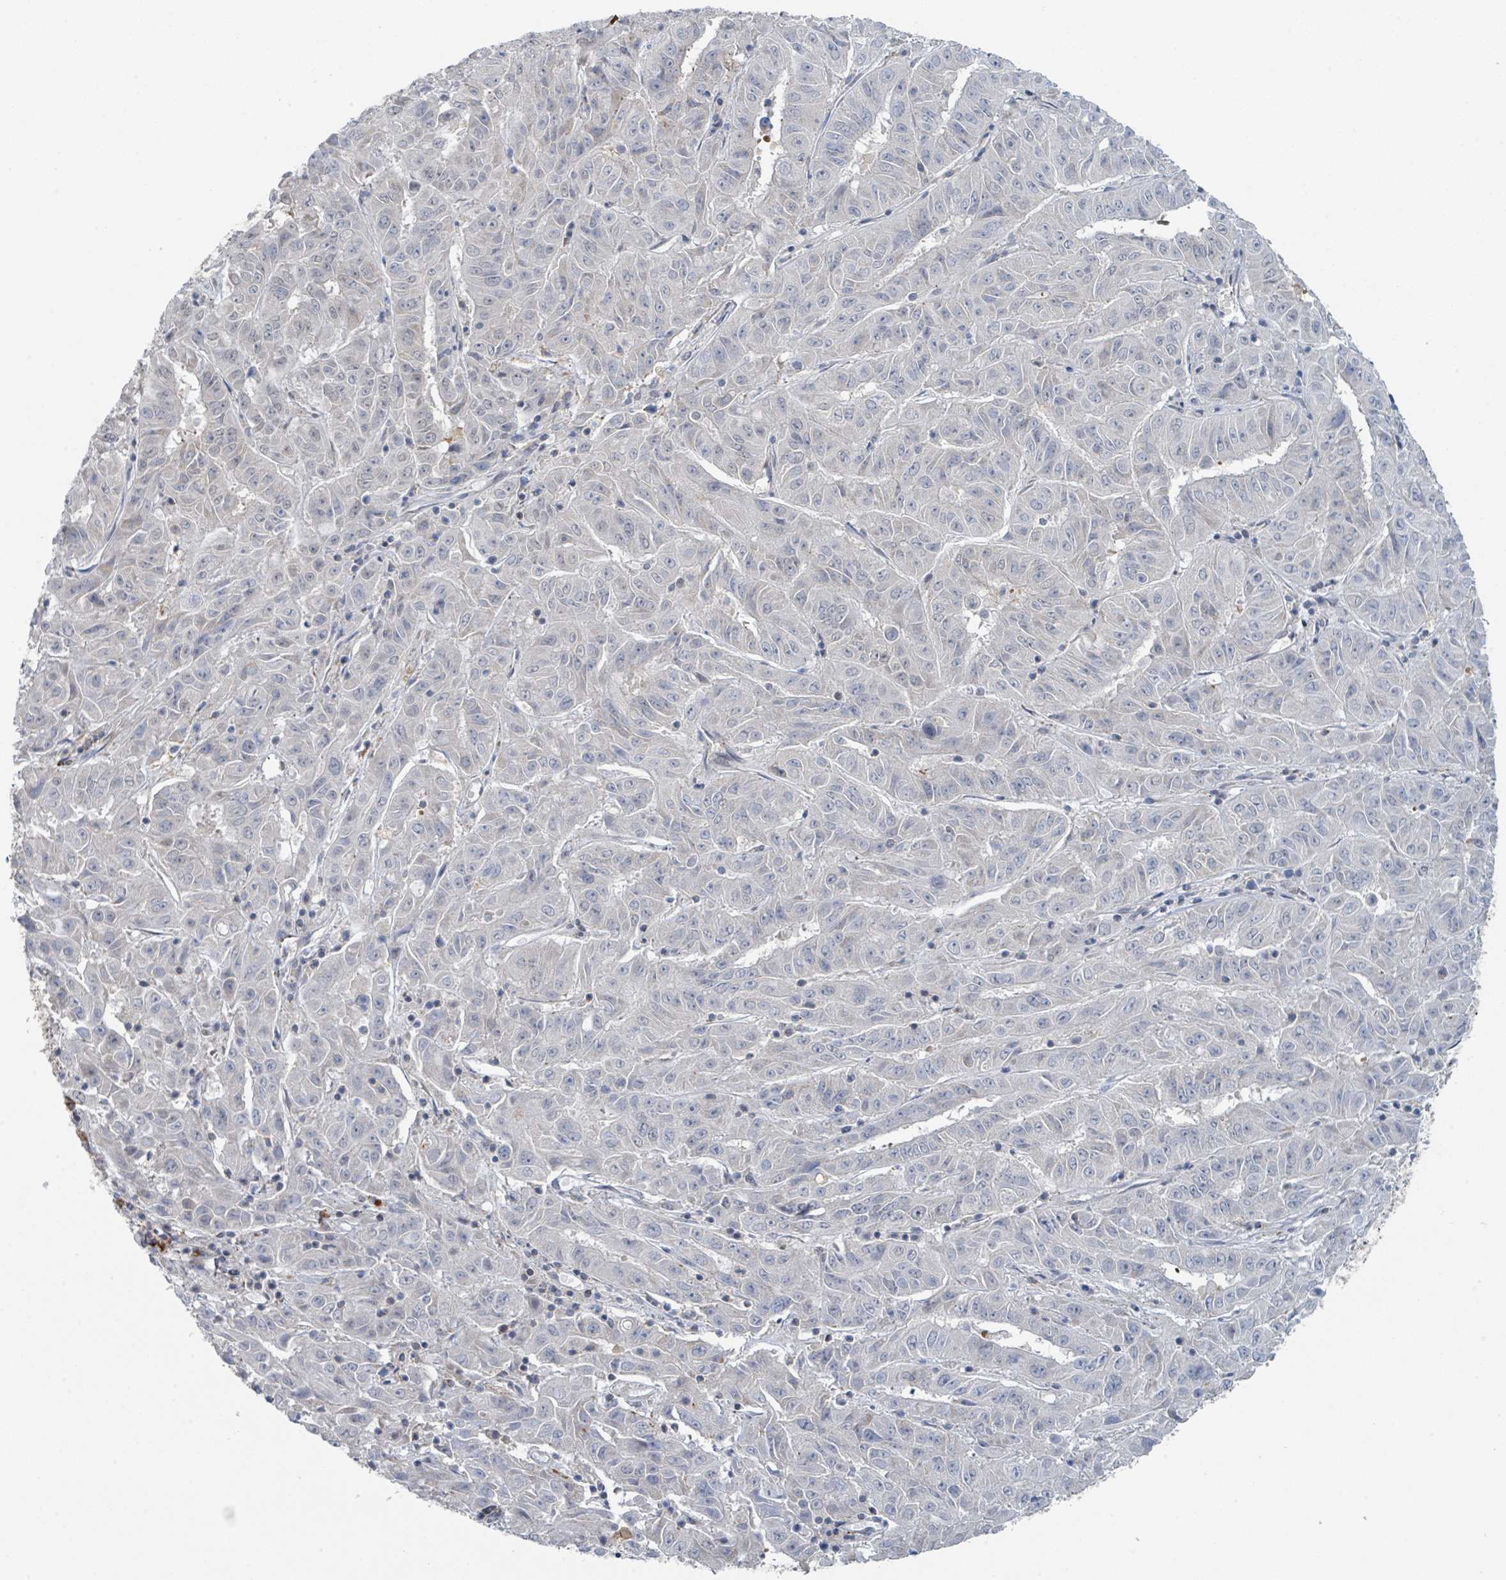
{"staining": {"intensity": "negative", "quantity": "none", "location": "none"}, "tissue": "pancreatic cancer", "cell_type": "Tumor cells", "image_type": "cancer", "snomed": [{"axis": "morphology", "description": "Adenocarcinoma, NOS"}, {"axis": "topography", "description": "Pancreas"}], "caption": "Tumor cells show no significant protein positivity in adenocarcinoma (pancreatic).", "gene": "ANKRD55", "patient": {"sex": "male", "age": 63}}